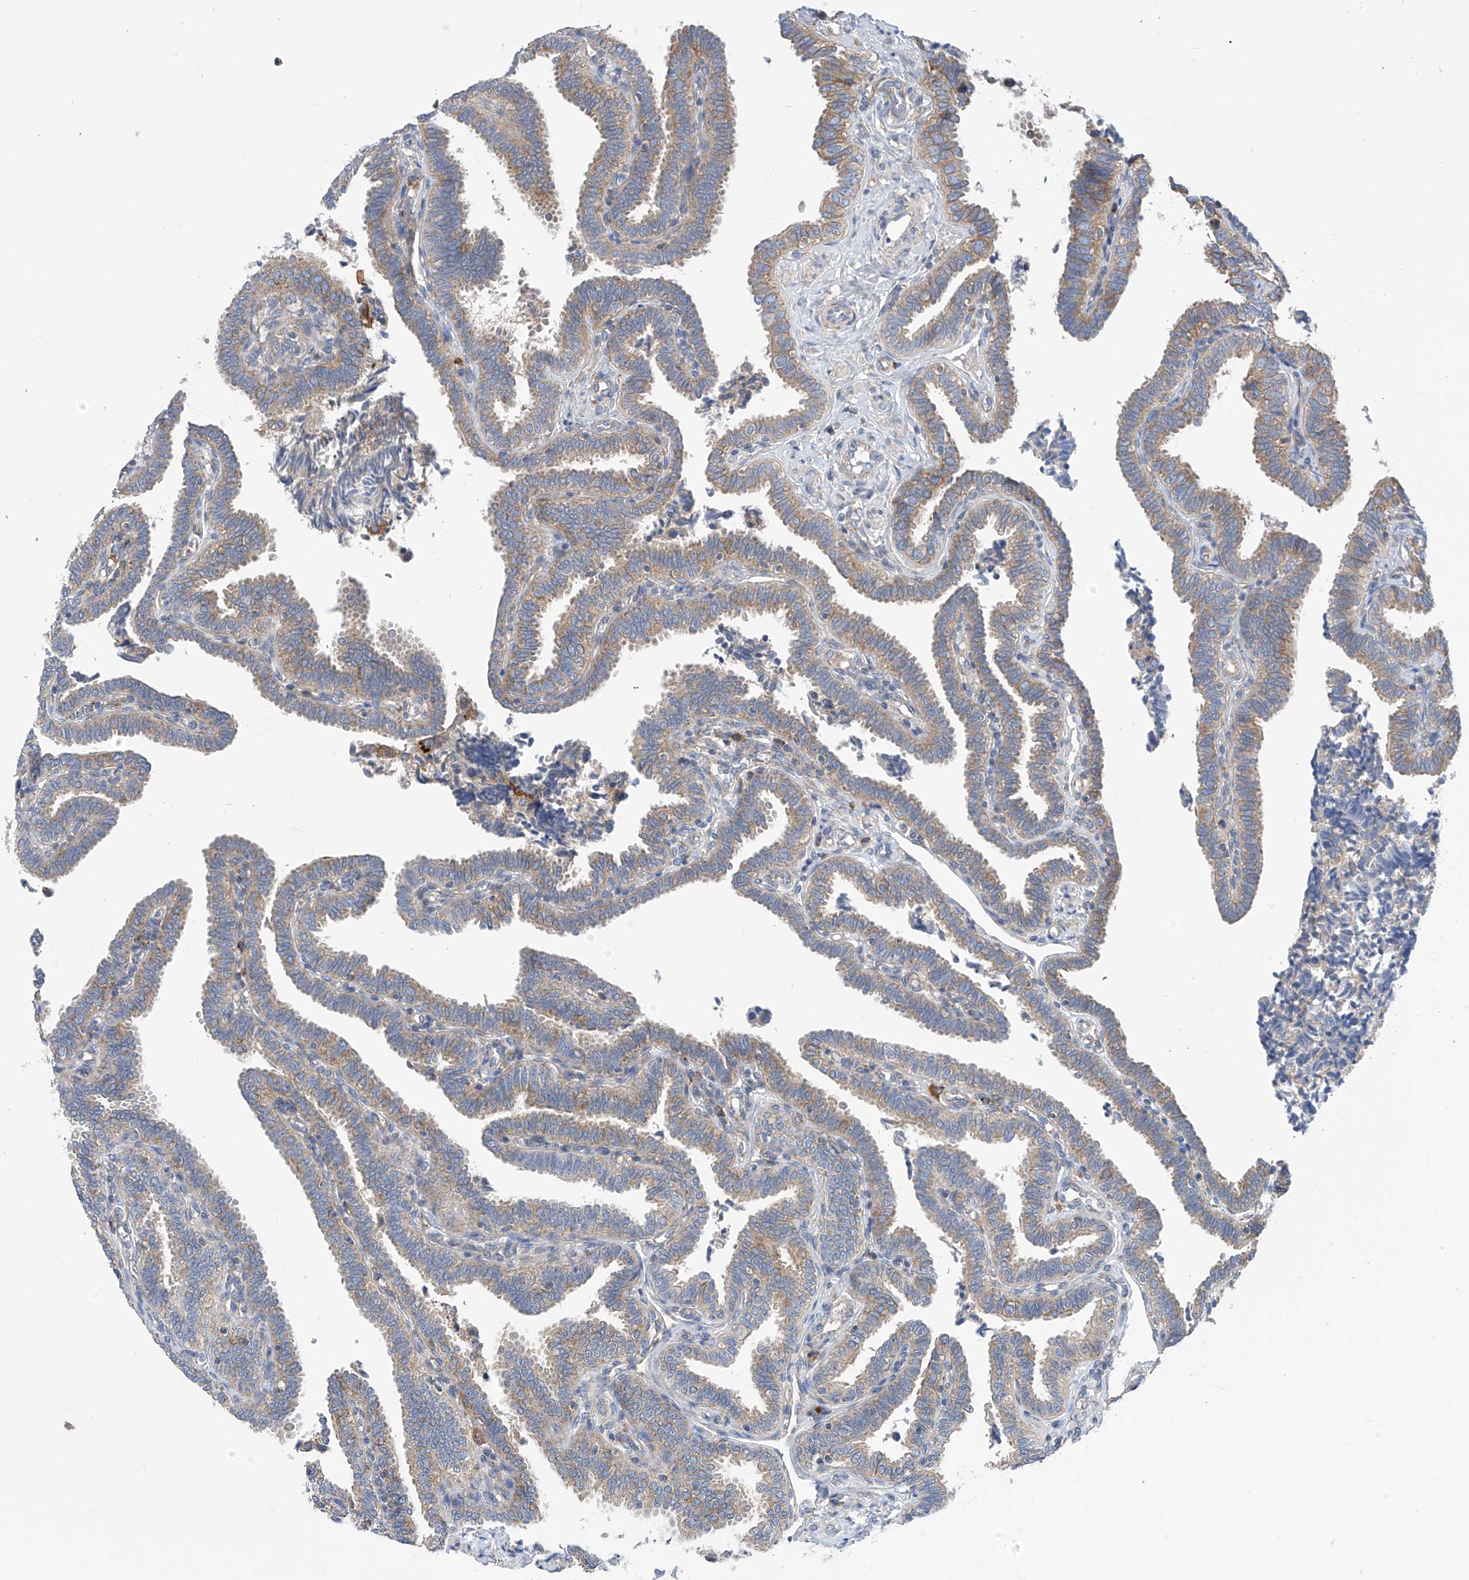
{"staining": {"intensity": "moderate", "quantity": ">75%", "location": "cytoplasmic/membranous"}, "tissue": "fallopian tube", "cell_type": "Glandular cells", "image_type": "normal", "snomed": [{"axis": "morphology", "description": "Normal tissue, NOS"}, {"axis": "topography", "description": "Fallopian tube"}], "caption": "Moderate cytoplasmic/membranous expression for a protein is seen in about >75% of glandular cells of unremarkable fallopian tube using immunohistochemistry (IHC).", "gene": "P2RX7", "patient": {"sex": "female", "age": 39}}